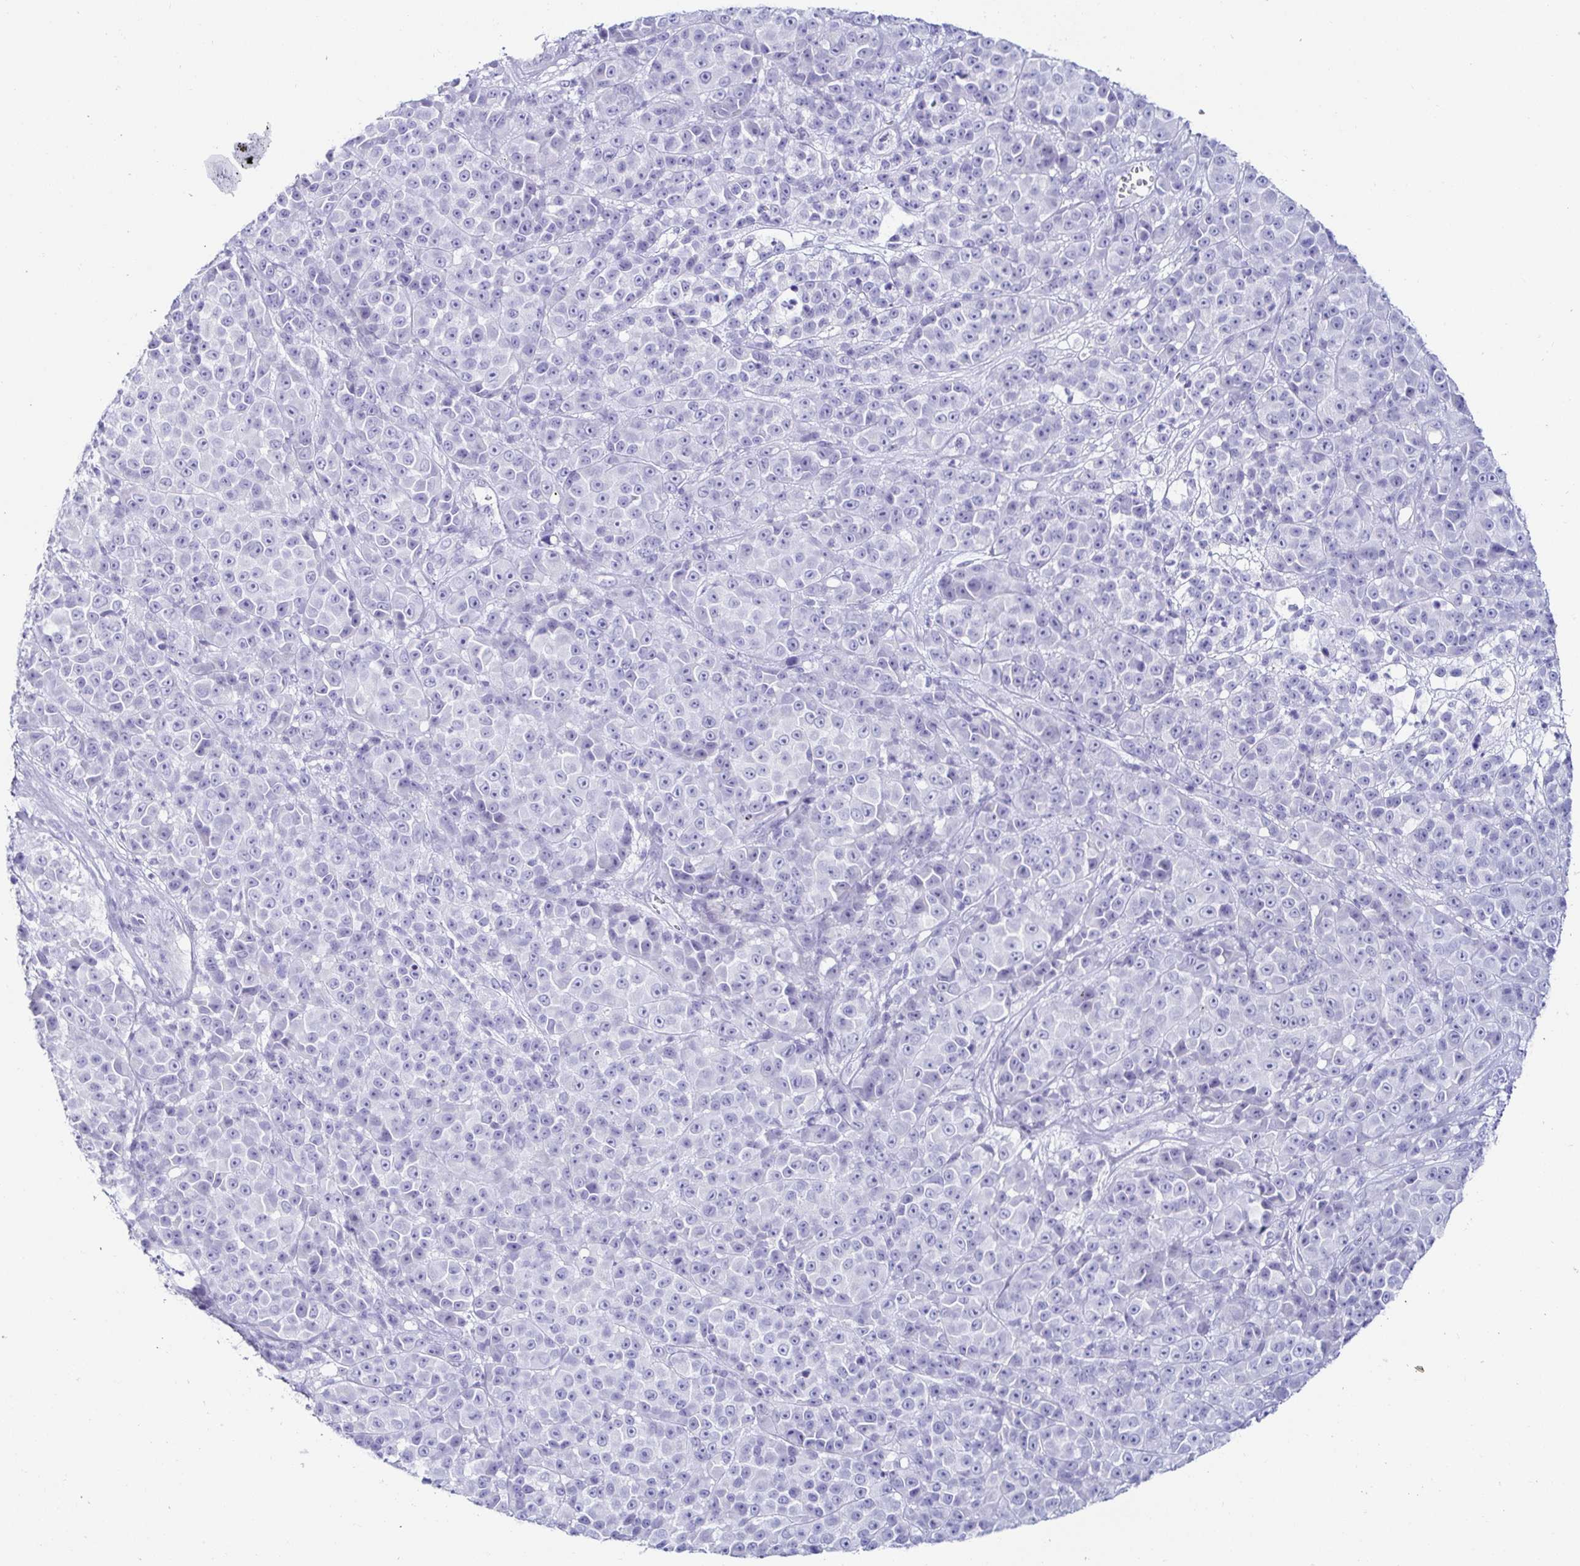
{"staining": {"intensity": "negative", "quantity": "none", "location": "none"}, "tissue": "melanoma", "cell_type": "Tumor cells", "image_type": "cancer", "snomed": [{"axis": "morphology", "description": "Malignant melanoma, NOS"}, {"axis": "topography", "description": "Skin"}, {"axis": "topography", "description": "Skin of back"}], "caption": "DAB immunohistochemical staining of melanoma reveals no significant staining in tumor cells.", "gene": "OR10K1", "patient": {"sex": "male", "age": 91}}